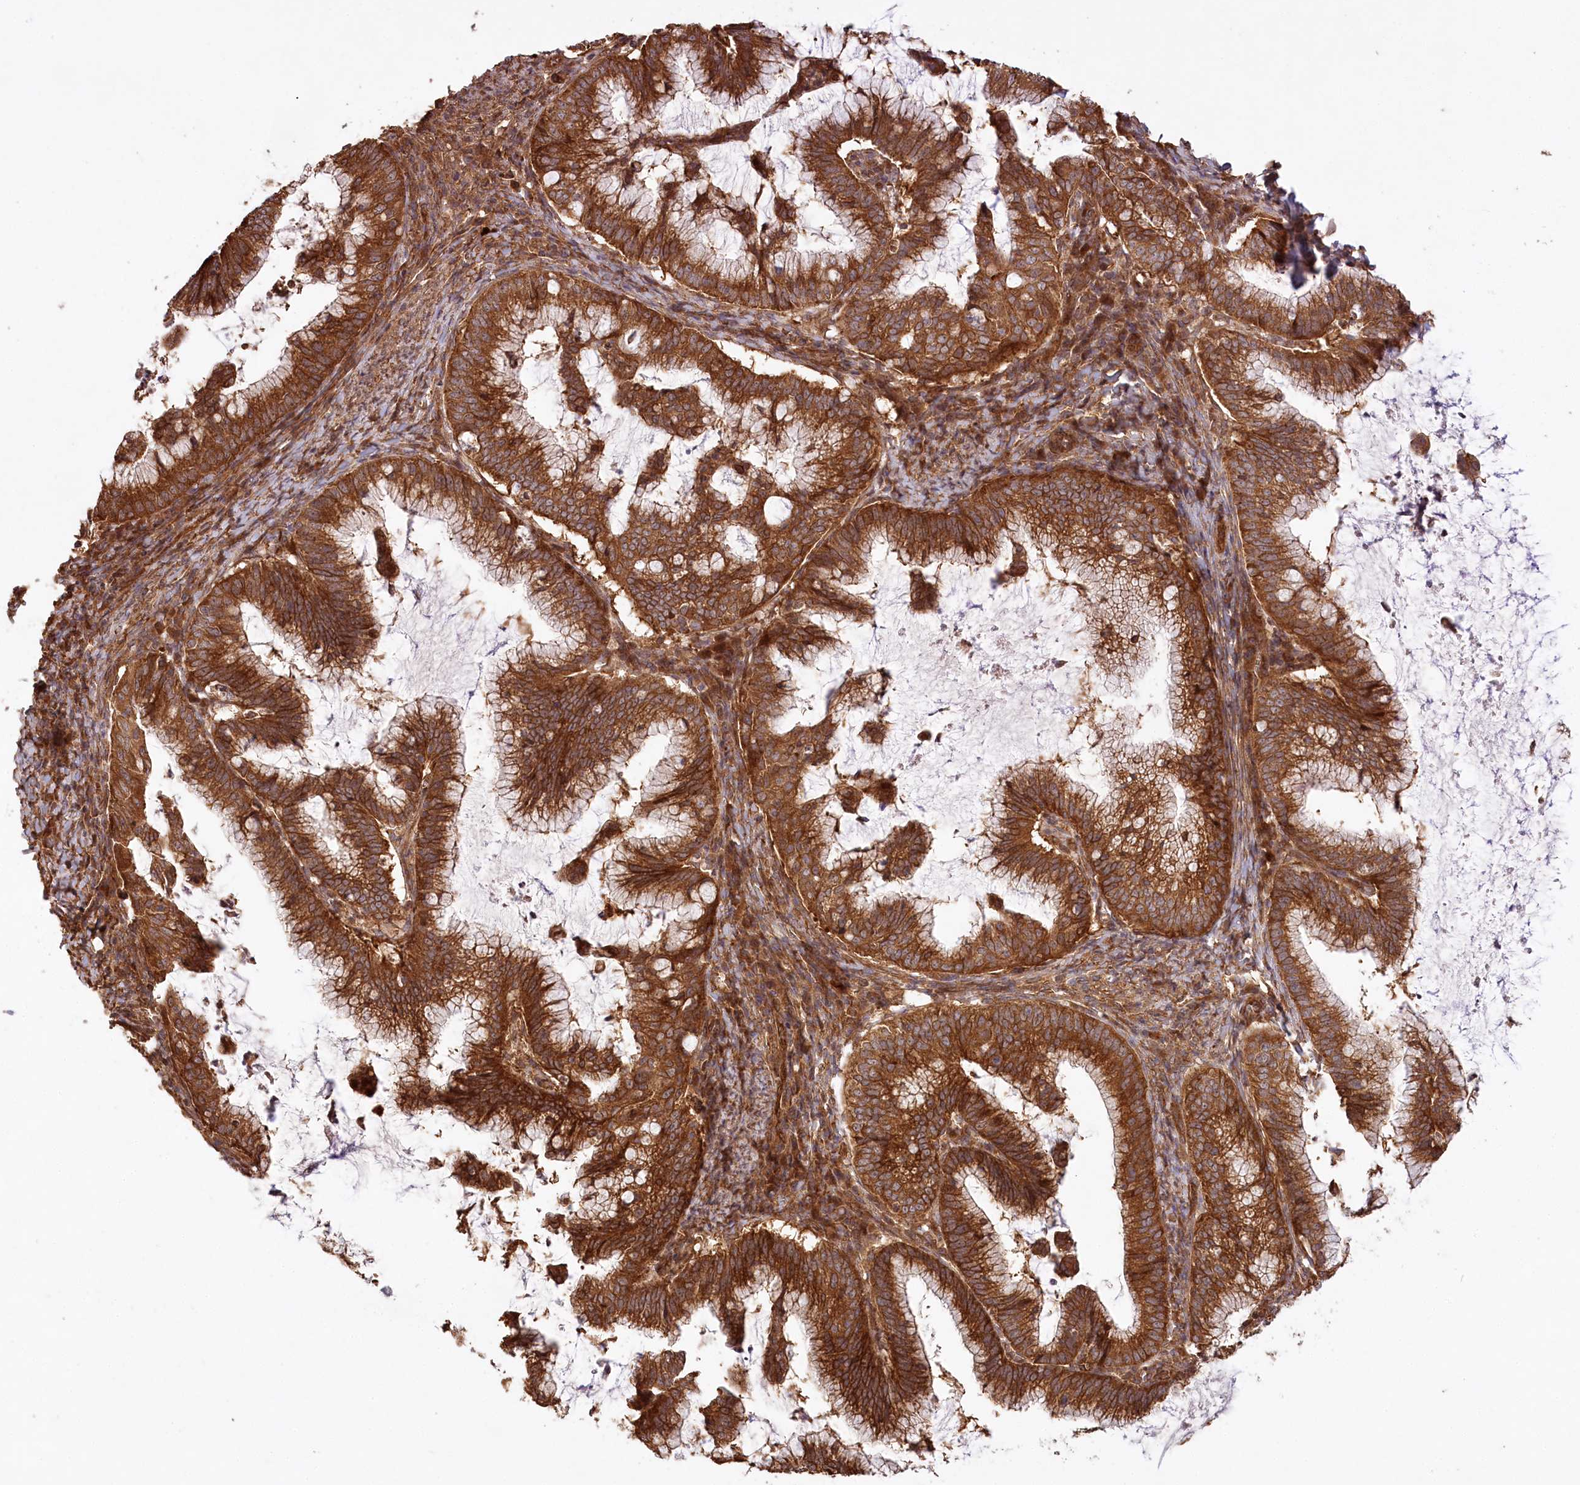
{"staining": {"intensity": "strong", "quantity": ">75%", "location": "cytoplasmic/membranous"}, "tissue": "cervical cancer", "cell_type": "Tumor cells", "image_type": "cancer", "snomed": [{"axis": "morphology", "description": "Adenocarcinoma, NOS"}, {"axis": "topography", "description": "Cervix"}], "caption": "This photomicrograph reveals IHC staining of human cervical adenocarcinoma, with high strong cytoplasmic/membranous staining in about >75% of tumor cells.", "gene": "LSS", "patient": {"sex": "female", "age": 36}}